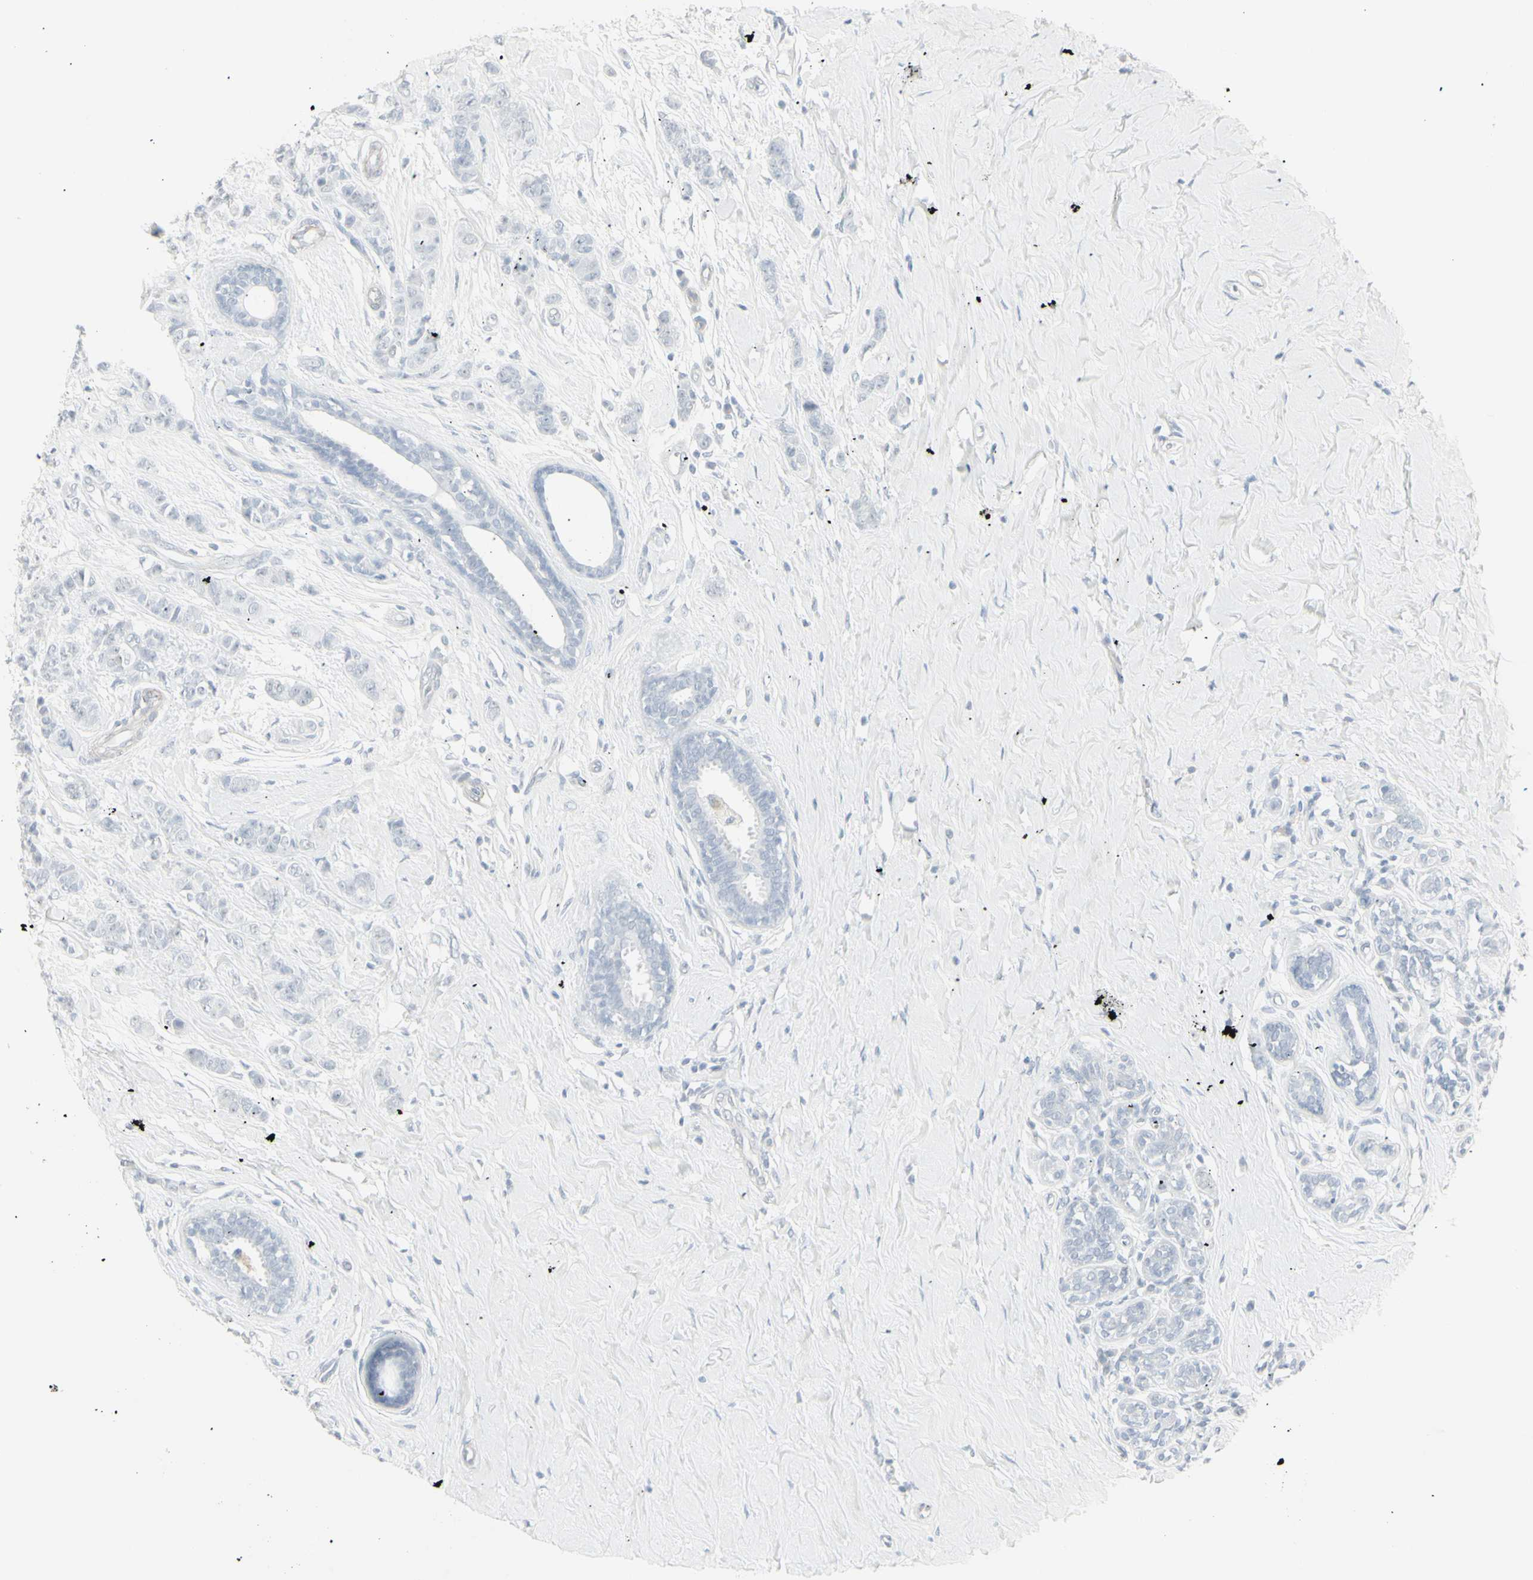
{"staining": {"intensity": "negative", "quantity": "none", "location": "none"}, "tissue": "breast cancer", "cell_type": "Tumor cells", "image_type": "cancer", "snomed": [{"axis": "morphology", "description": "Normal tissue, NOS"}, {"axis": "morphology", "description": "Duct carcinoma"}, {"axis": "topography", "description": "Breast"}], "caption": "The IHC image has no significant expression in tumor cells of breast cancer (invasive ductal carcinoma) tissue.", "gene": "YBX2", "patient": {"sex": "female", "age": 40}}